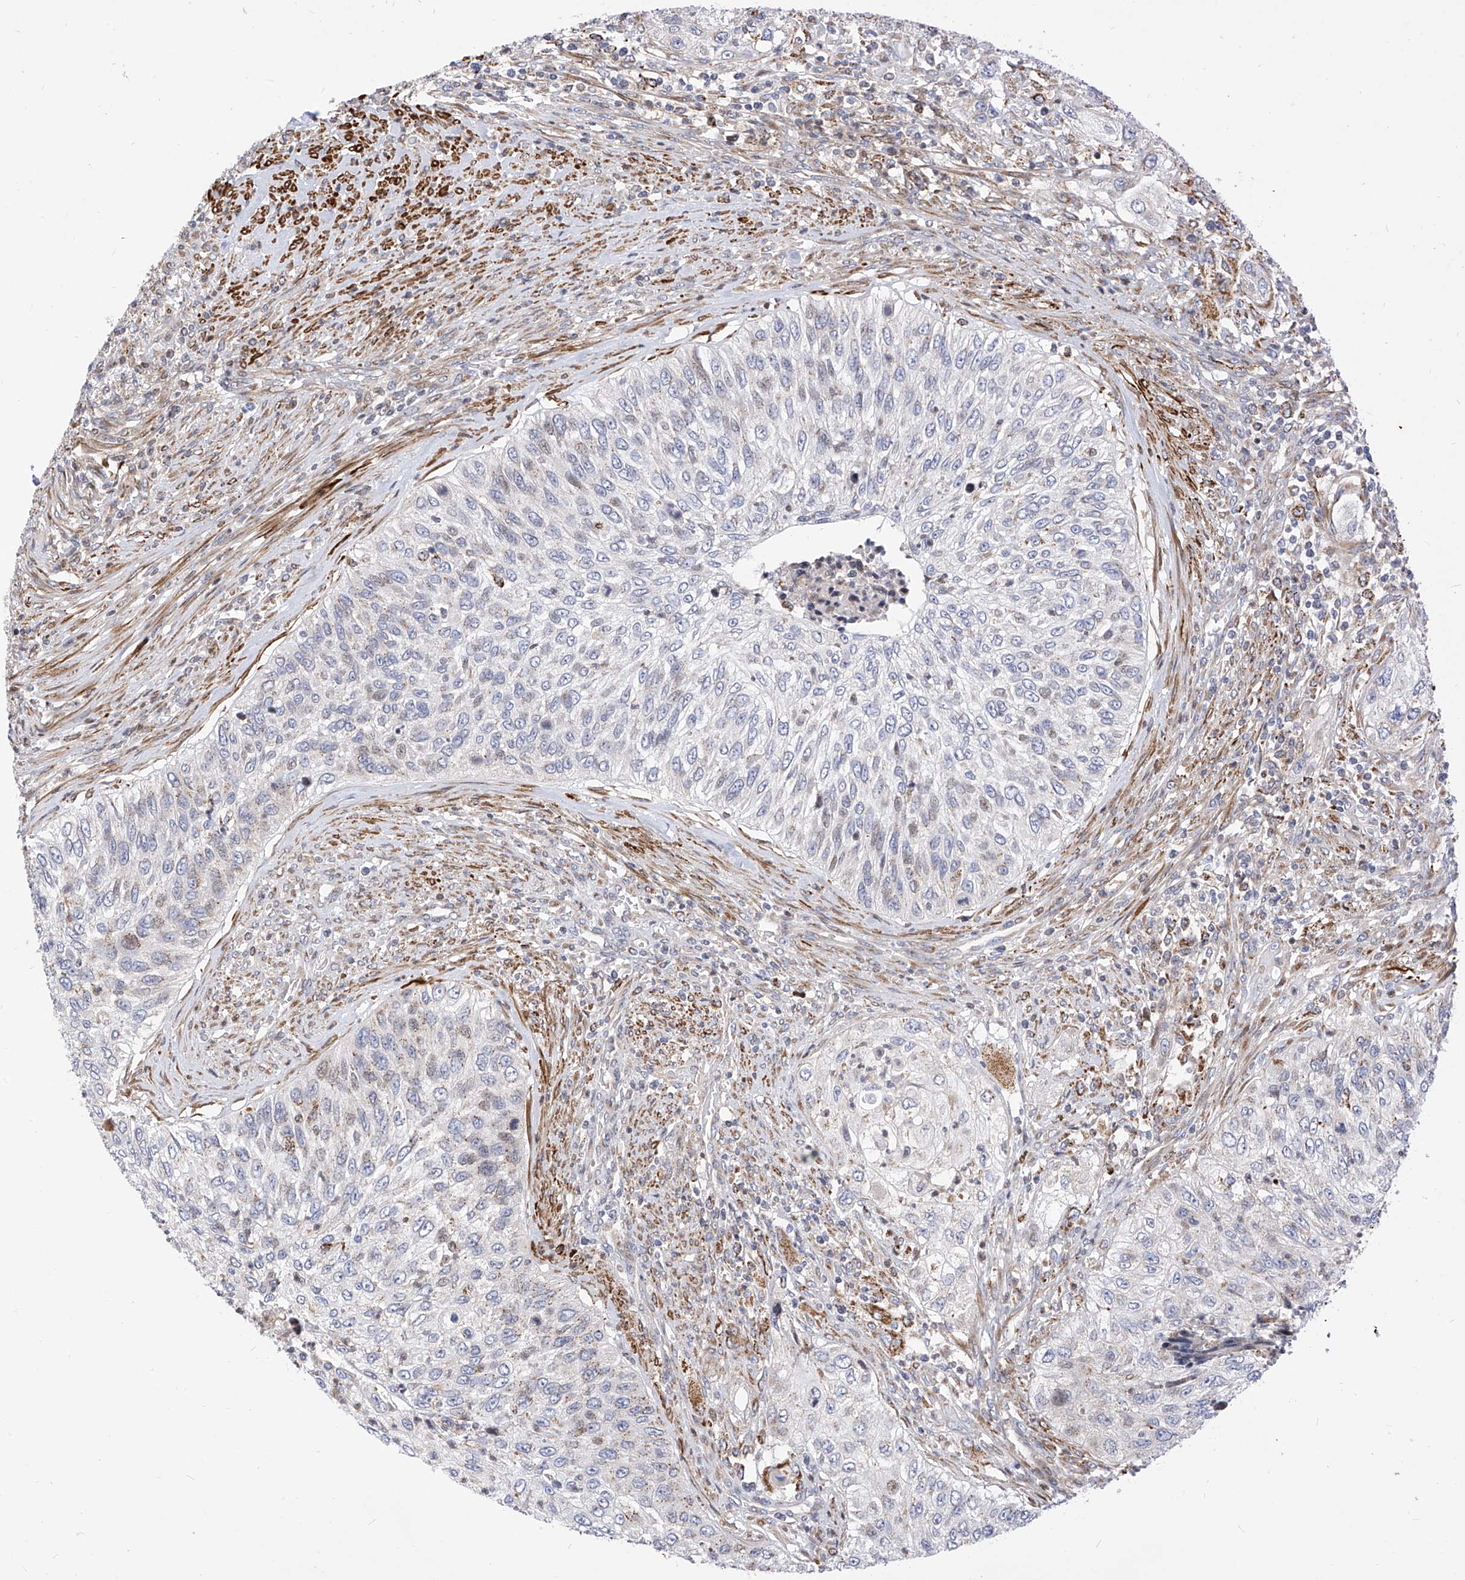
{"staining": {"intensity": "weak", "quantity": "<25%", "location": "cytoplasmic/membranous"}, "tissue": "urothelial cancer", "cell_type": "Tumor cells", "image_type": "cancer", "snomed": [{"axis": "morphology", "description": "Urothelial carcinoma, High grade"}, {"axis": "topography", "description": "Urinary bladder"}], "caption": "Urothelial cancer stained for a protein using IHC displays no positivity tumor cells.", "gene": "TTLL8", "patient": {"sex": "female", "age": 60}}